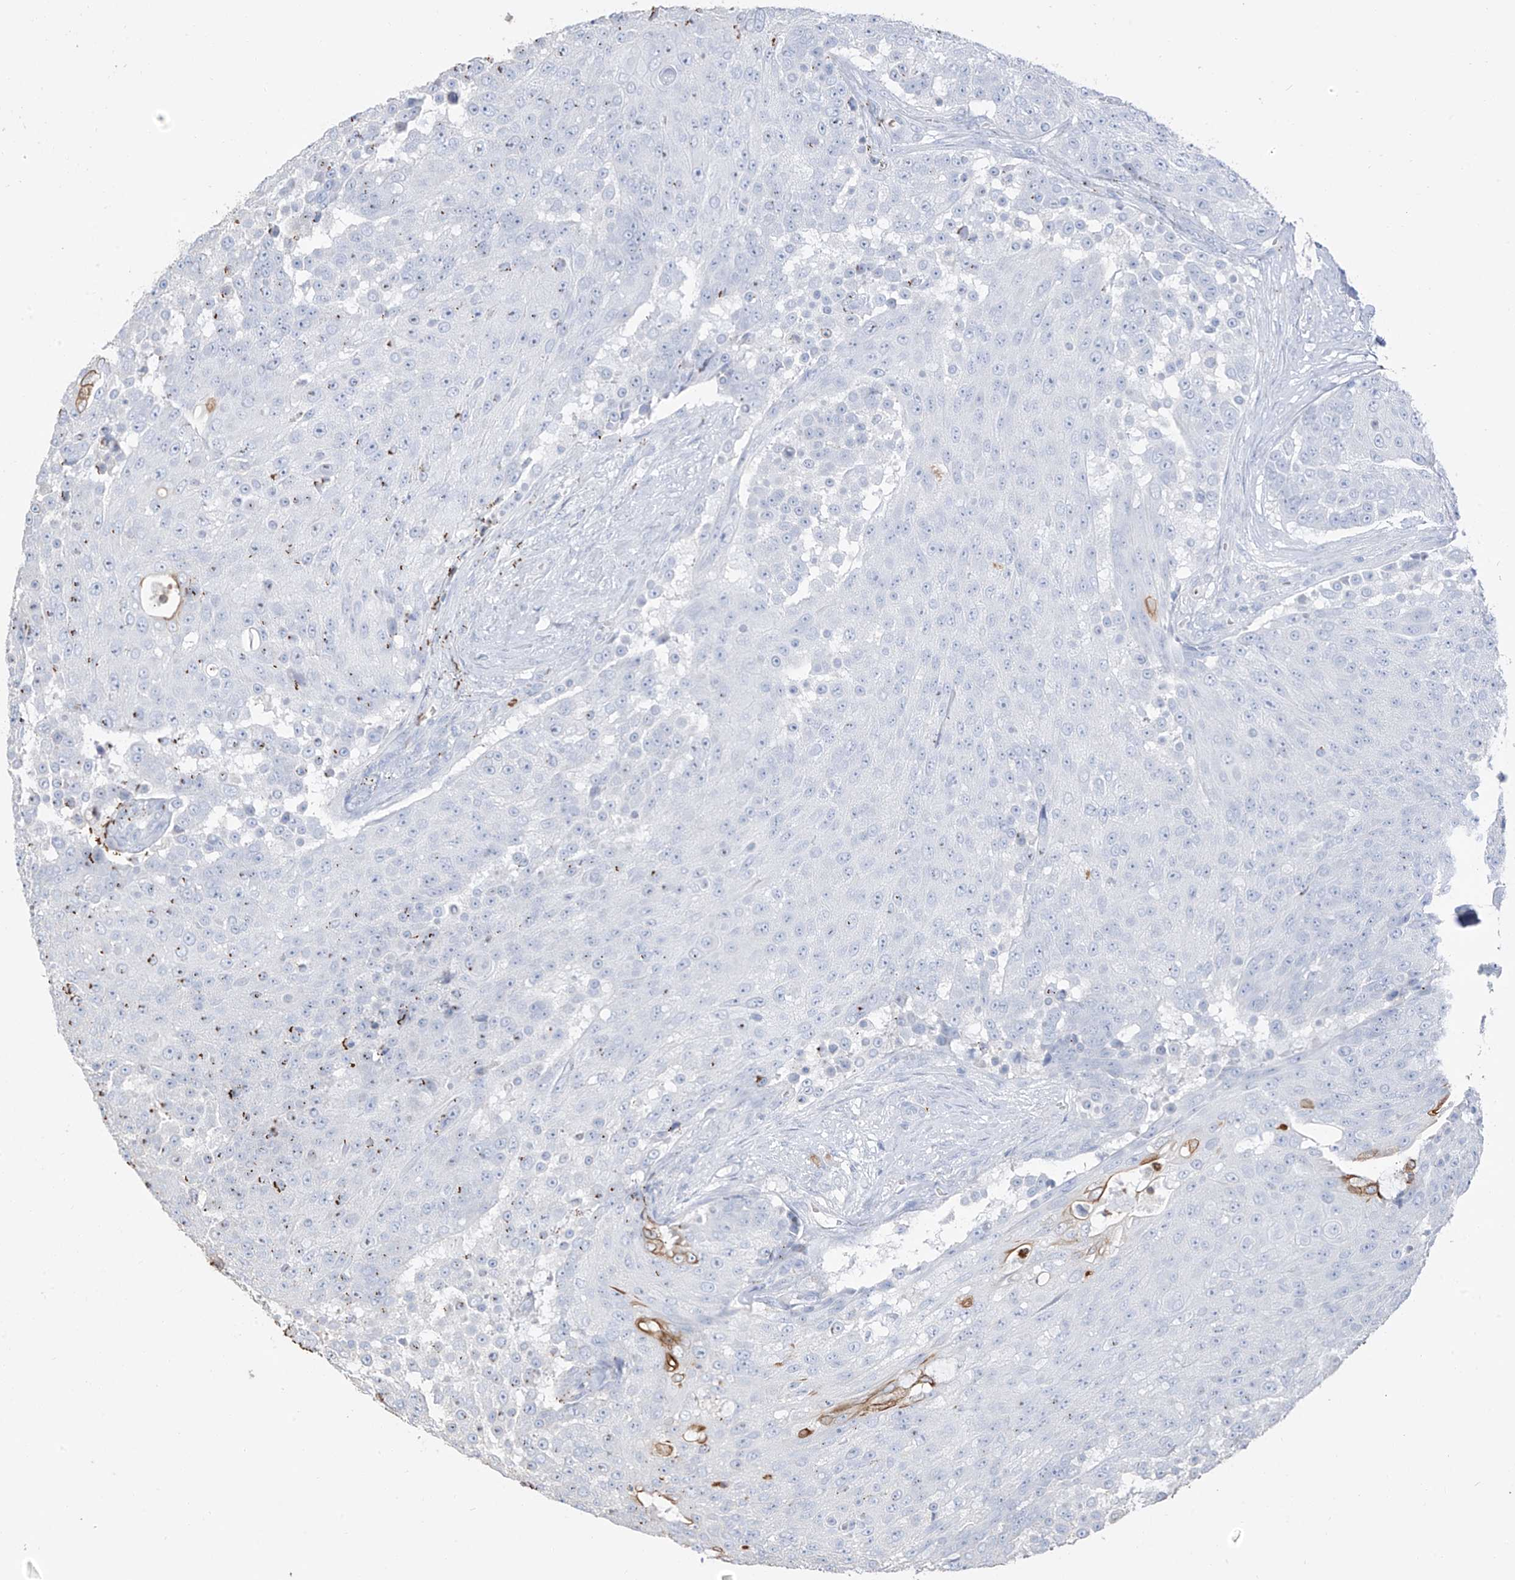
{"staining": {"intensity": "negative", "quantity": "none", "location": "none"}, "tissue": "urothelial cancer", "cell_type": "Tumor cells", "image_type": "cancer", "snomed": [{"axis": "morphology", "description": "Urothelial carcinoma, High grade"}, {"axis": "topography", "description": "Urinary bladder"}], "caption": "Urothelial carcinoma (high-grade) stained for a protein using immunohistochemistry exhibits no positivity tumor cells.", "gene": "PAFAH1B3", "patient": {"sex": "female", "age": 63}}